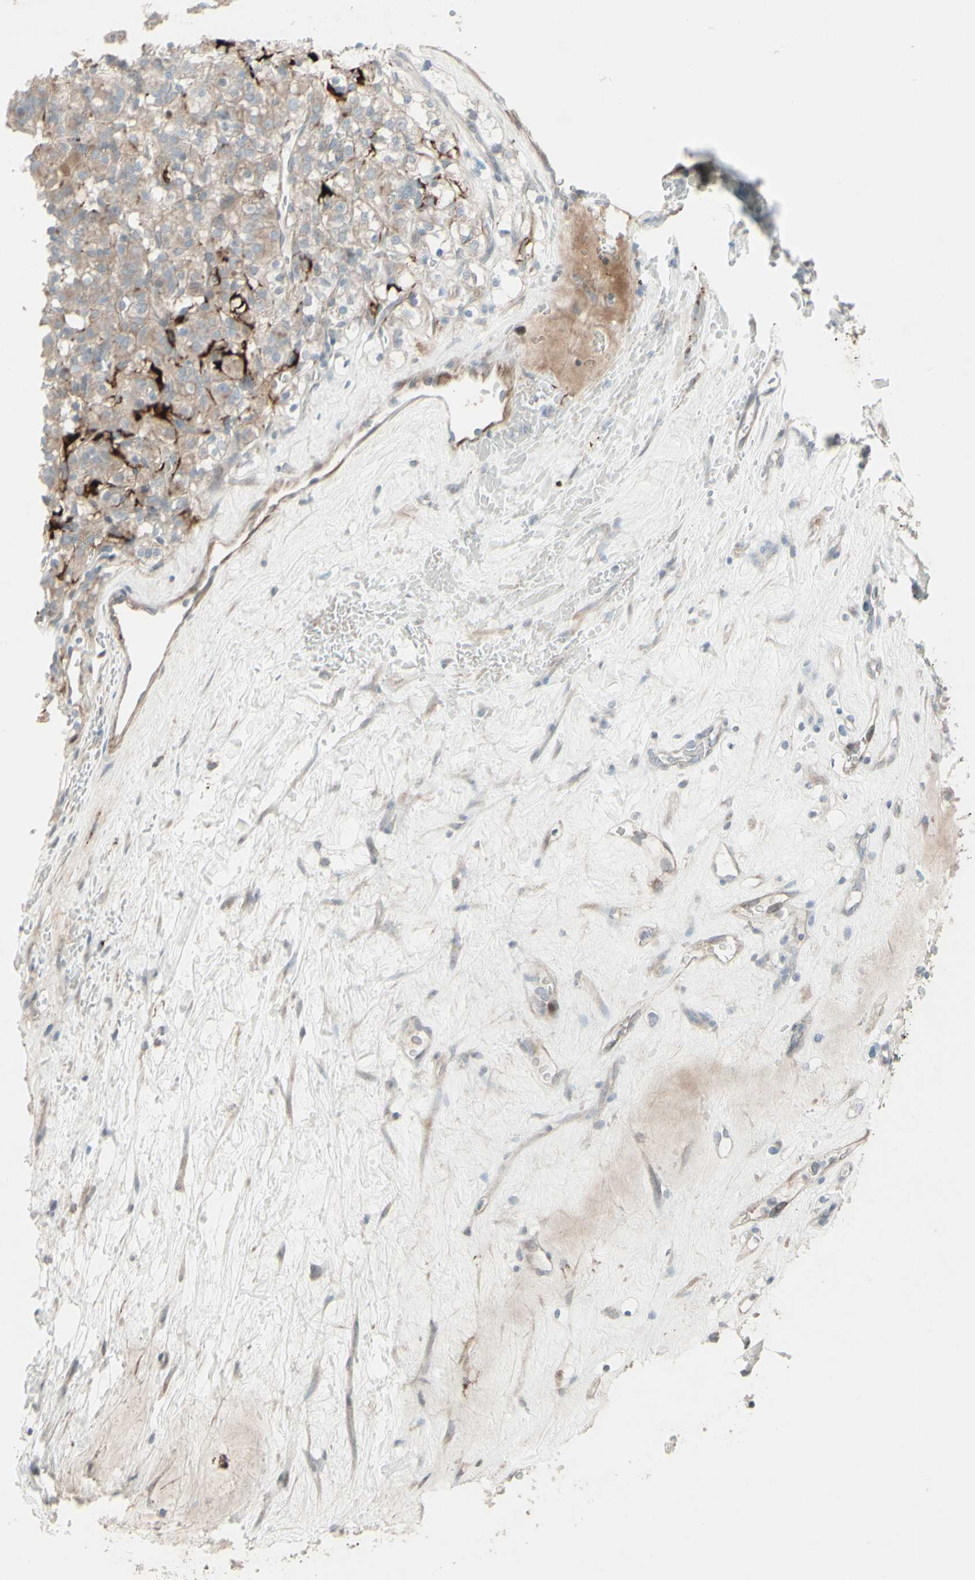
{"staining": {"intensity": "weak", "quantity": "25%-75%", "location": "cytoplasmic/membranous"}, "tissue": "renal cancer", "cell_type": "Tumor cells", "image_type": "cancer", "snomed": [{"axis": "morphology", "description": "Normal tissue, NOS"}, {"axis": "morphology", "description": "Adenocarcinoma, NOS"}, {"axis": "topography", "description": "Kidney"}], "caption": "Human renal cancer (adenocarcinoma) stained with a brown dye exhibits weak cytoplasmic/membranous positive expression in approximately 25%-75% of tumor cells.", "gene": "GMNN", "patient": {"sex": "female", "age": 72}}